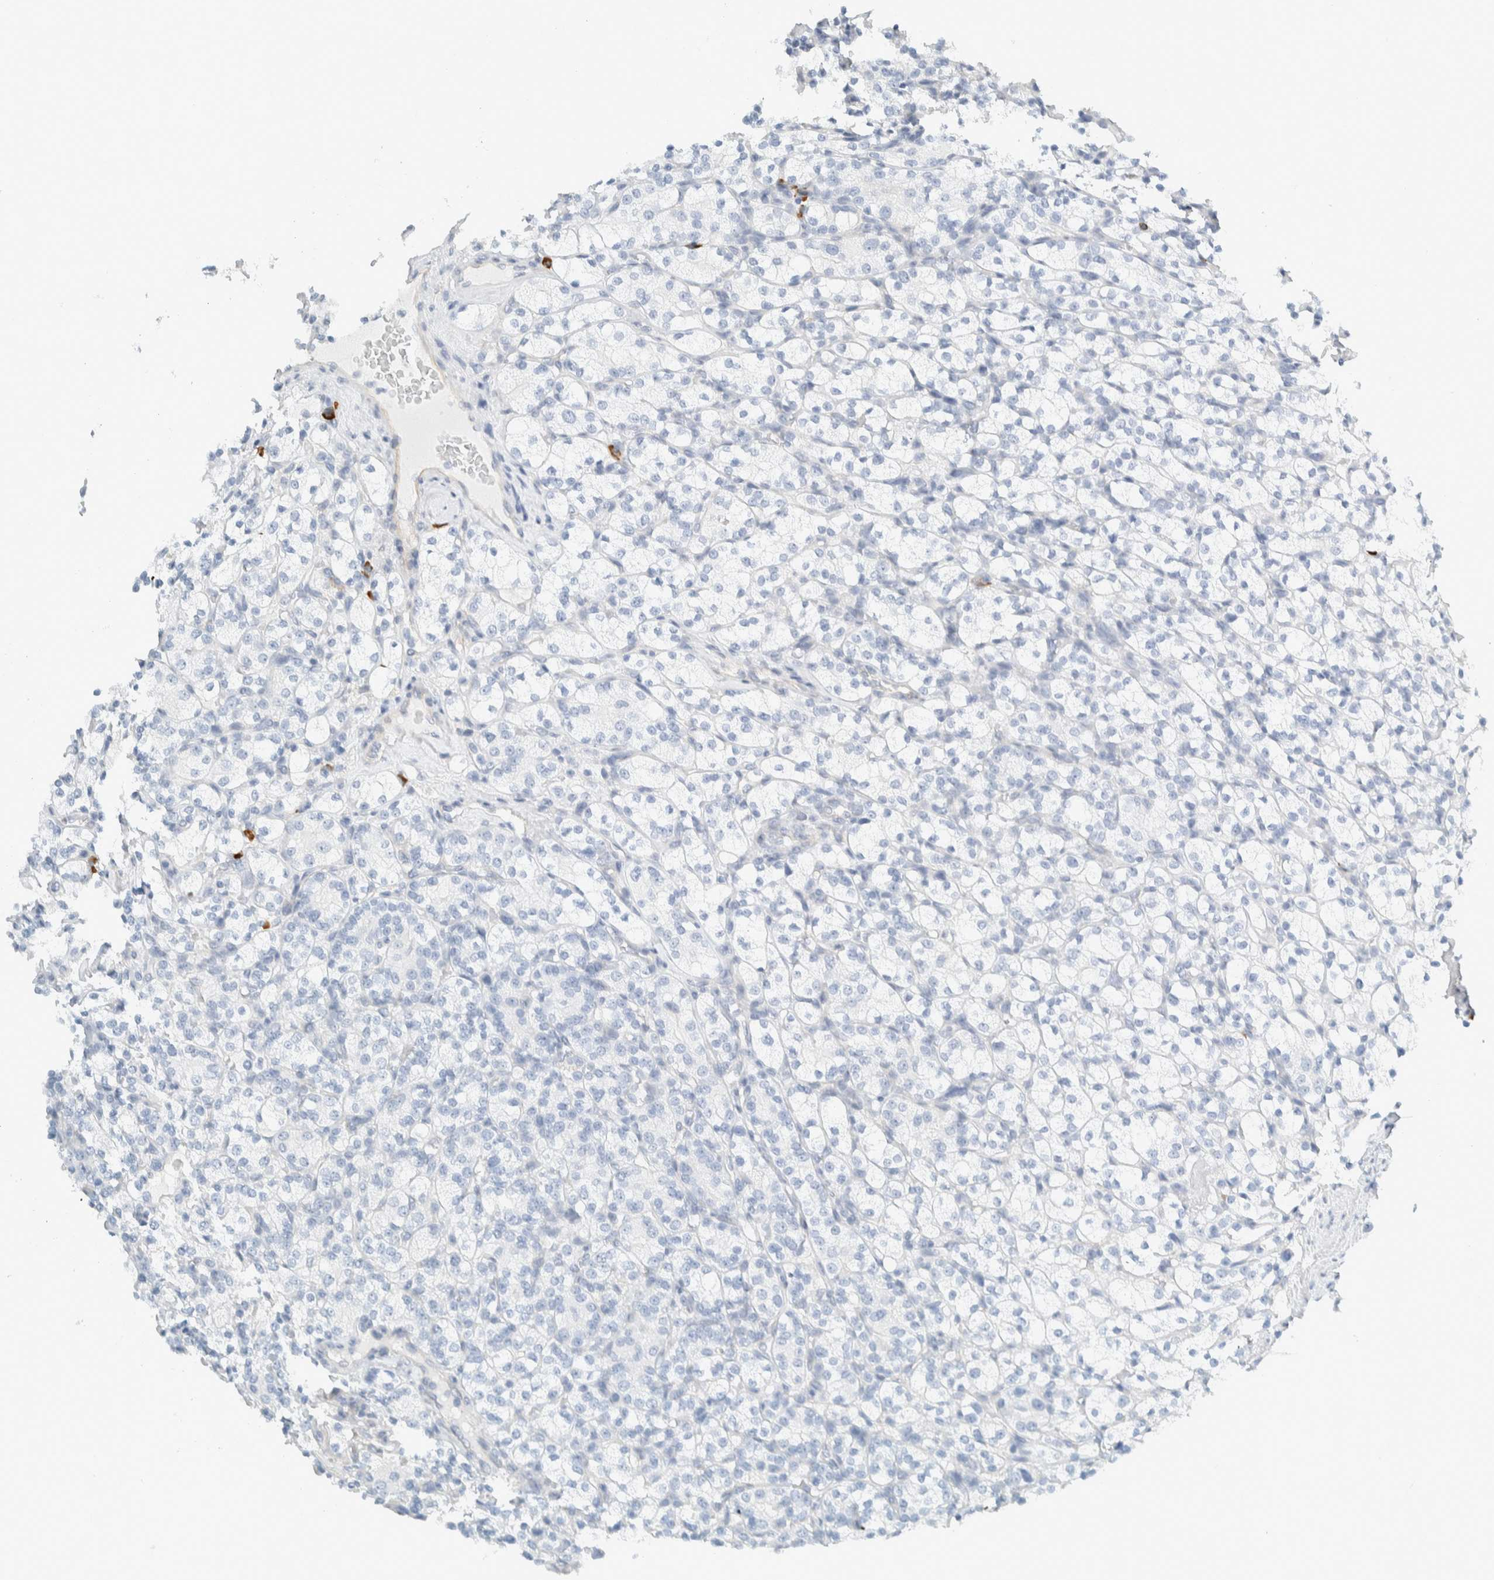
{"staining": {"intensity": "negative", "quantity": "none", "location": "none"}, "tissue": "renal cancer", "cell_type": "Tumor cells", "image_type": "cancer", "snomed": [{"axis": "morphology", "description": "Adenocarcinoma, NOS"}, {"axis": "topography", "description": "Kidney"}], "caption": "Immunohistochemistry (IHC) photomicrograph of human renal cancer stained for a protein (brown), which exhibits no expression in tumor cells.", "gene": "ARHGAP27", "patient": {"sex": "male", "age": 77}}